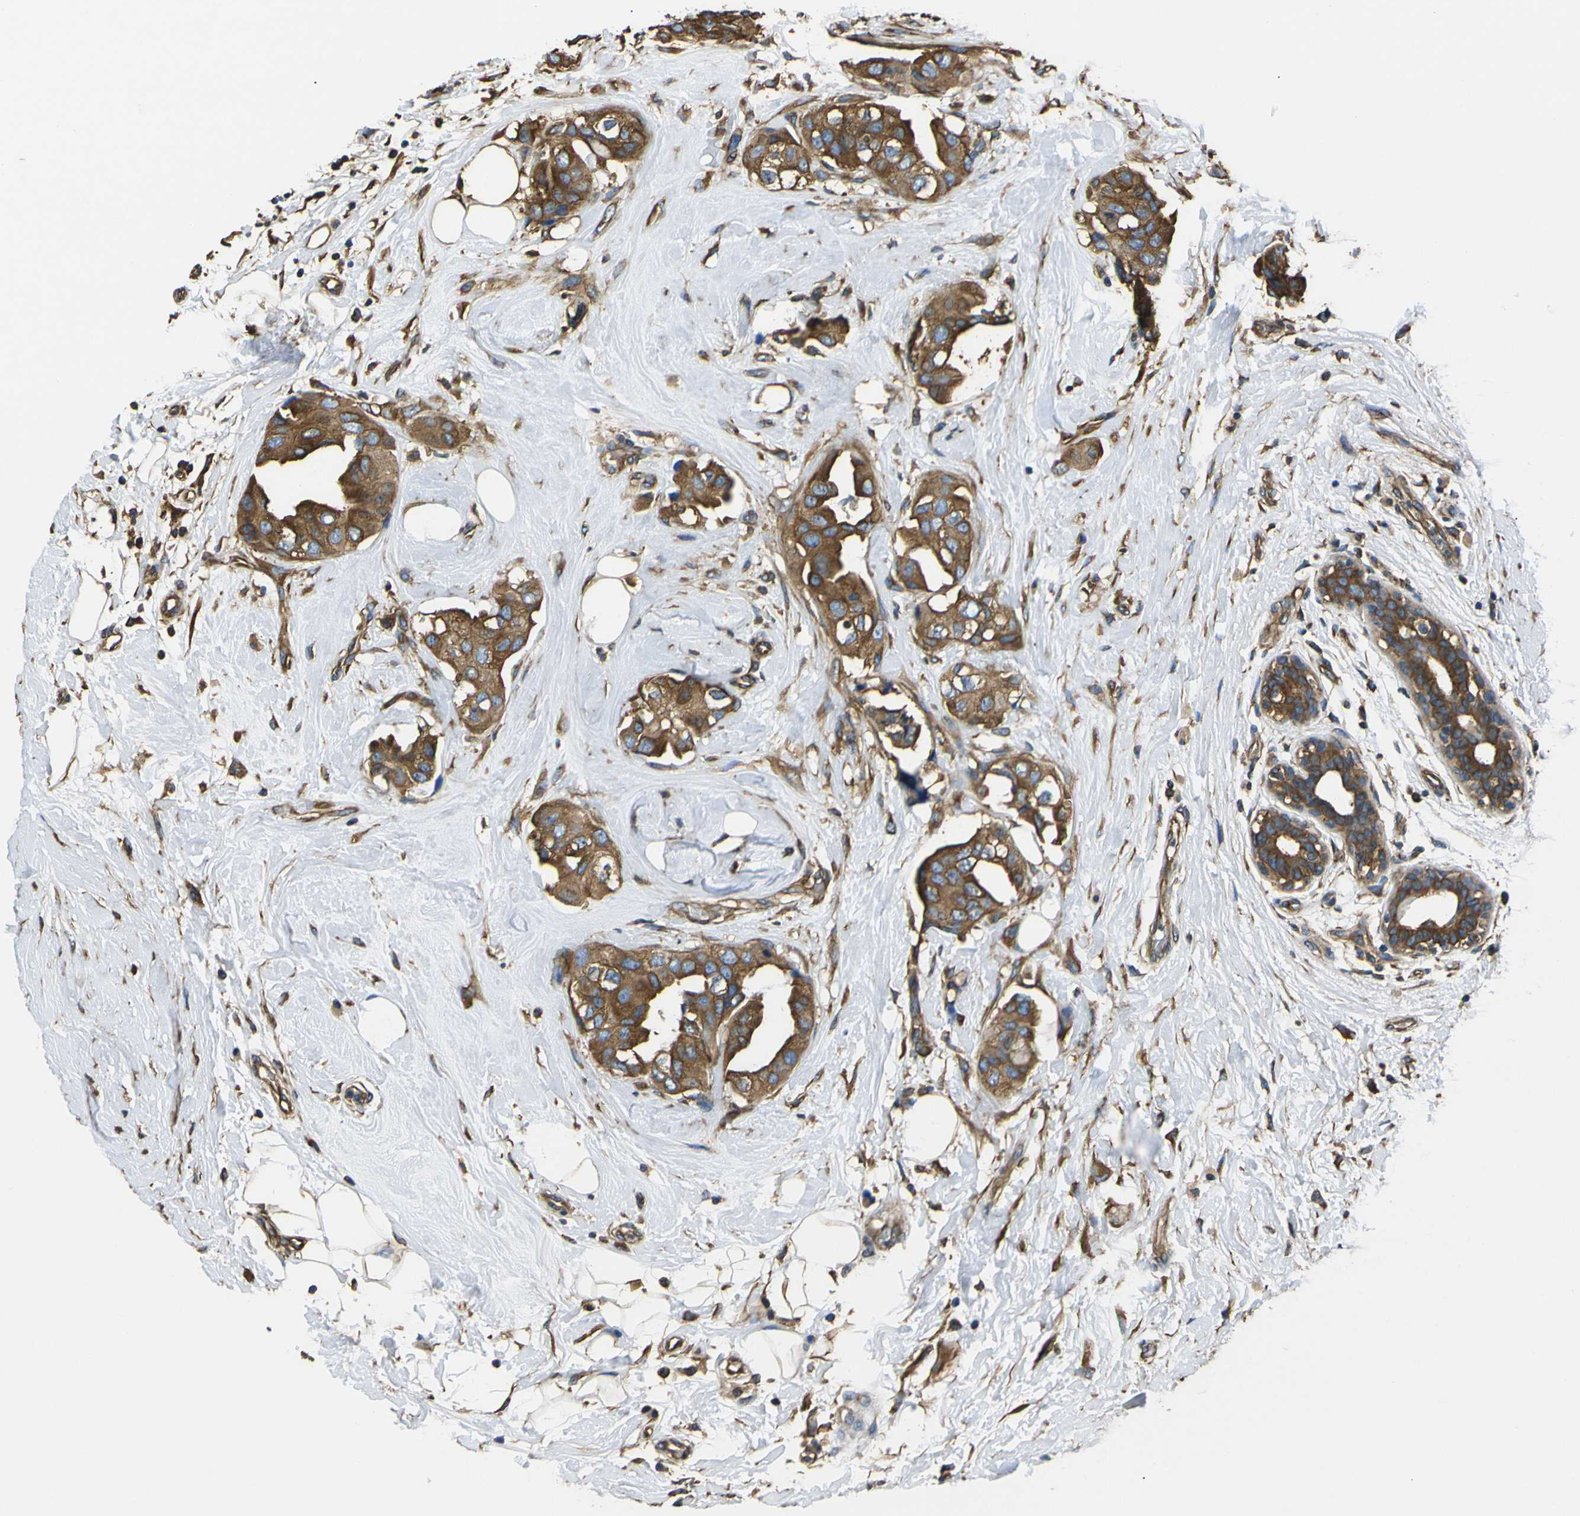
{"staining": {"intensity": "moderate", "quantity": ">75%", "location": "cytoplasmic/membranous"}, "tissue": "breast cancer", "cell_type": "Tumor cells", "image_type": "cancer", "snomed": [{"axis": "morphology", "description": "Duct carcinoma"}, {"axis": "topography", "description": "Breast"}], "caption": "Protein expression analysis of breast cancer (infiltrating ductal carcinoma) shows moderate cytoplasmic/membranous expression in approximately >75% of tumor cells.", "gene": "TUBB", "patient": {"sex": "female", "age": 40}}